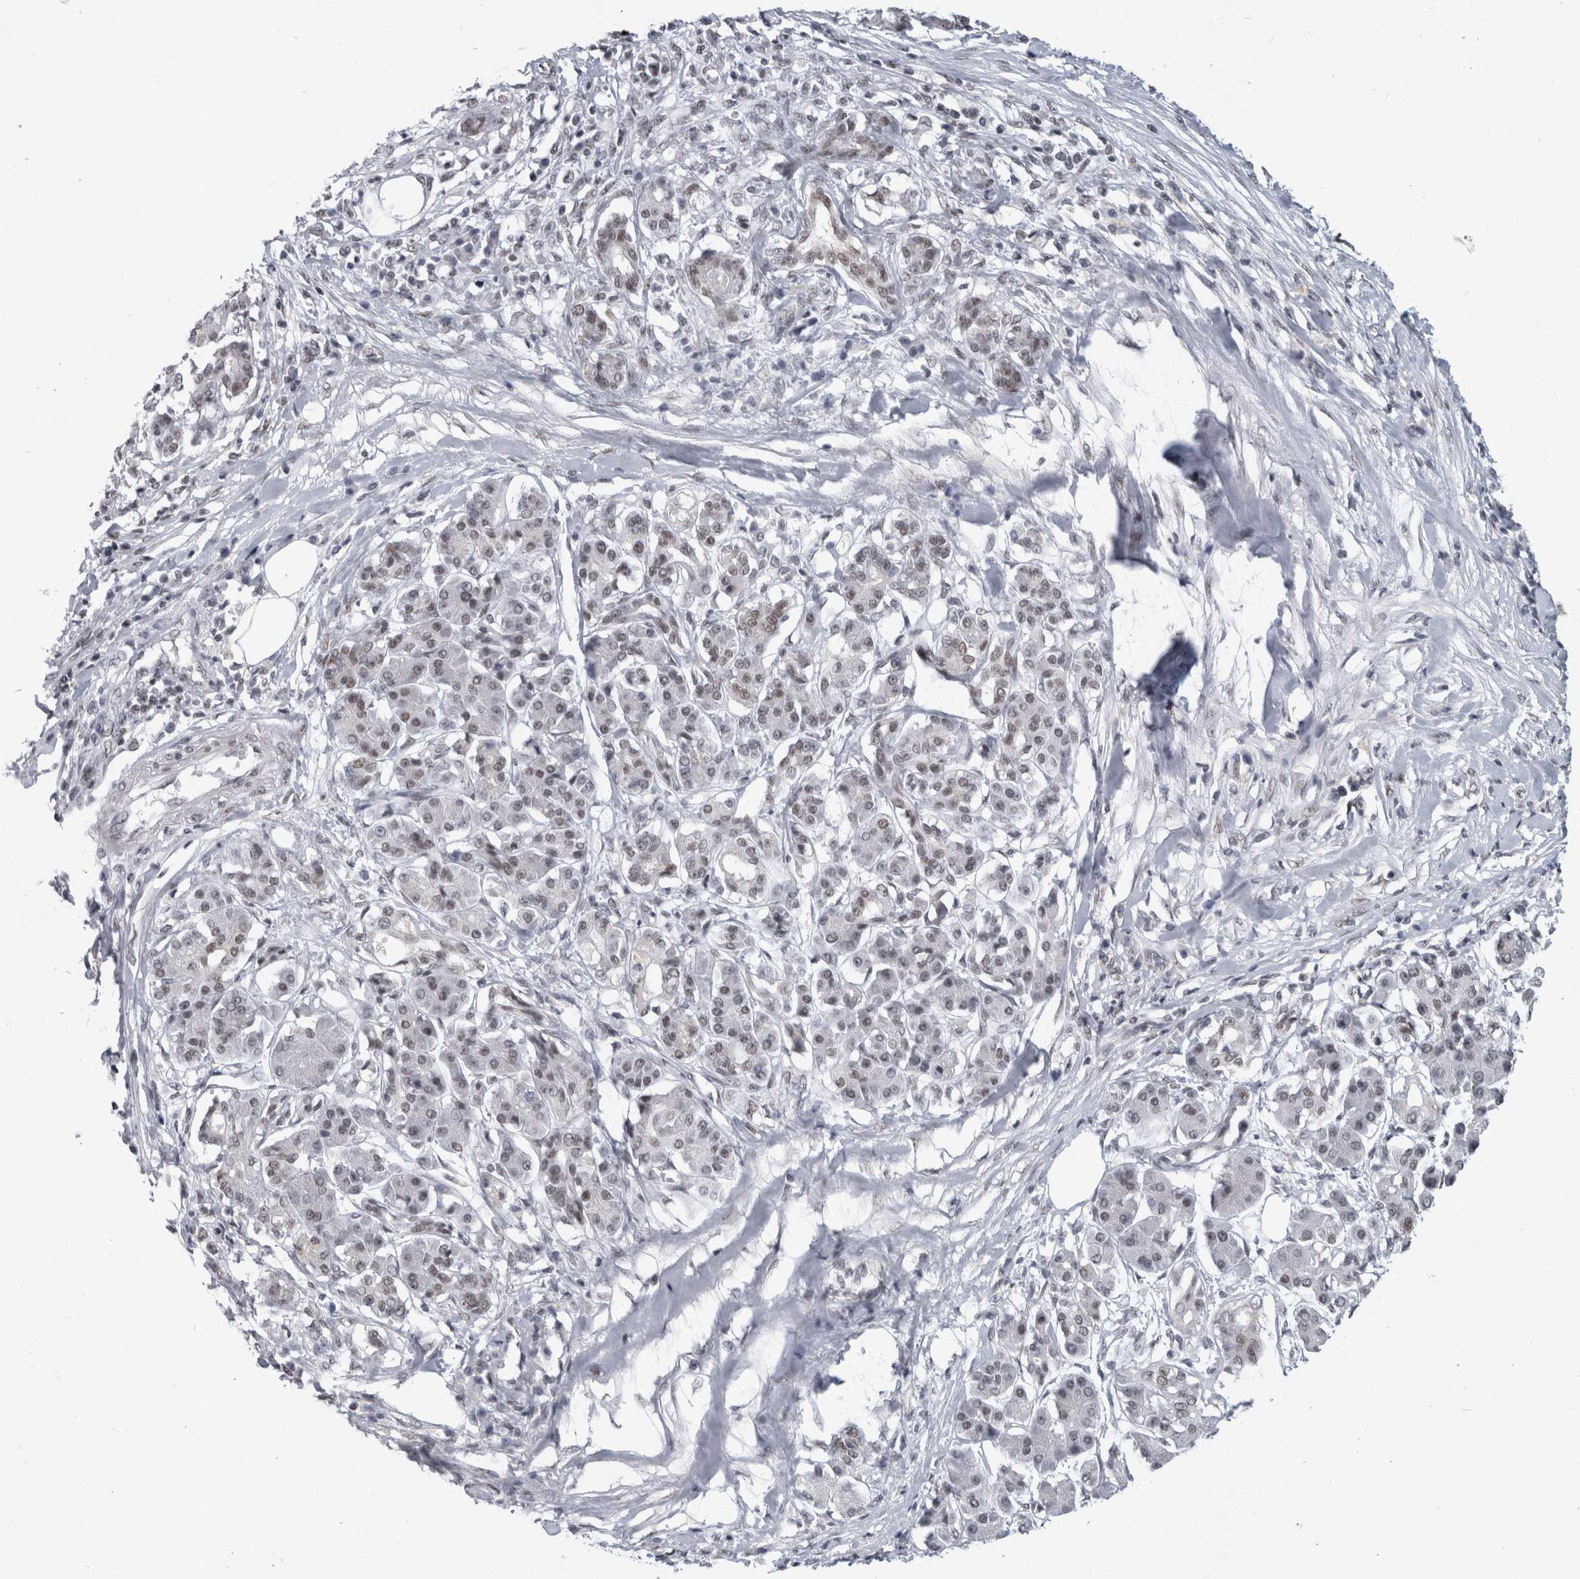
{"staining": {"intensity": "moderate", "quantity": "<25%", "location": "nuclear"}, "tissue": "pancreatic cancer", "cell_type": "Tumor cells", "image_type": "cancer", "snomed": [{"axis": "morphology", "description": "Adenocarcinoma, NOS"}, {"axis": "topography", "description": "Pancreas"}], "caption": "Immunohistochemistry (DAB (3,3'-diaminobenzidine)) staining of human pancreatic adenocarcinoma demonstrates moderate nuclear protein expression in about <25% of tumor cells. The staining was performed using DAB, with brown indicating positive protein expression. Nuclei are stained blue with hematoxylin.", "gene": "ARID4B", "patient": {"sex": "female", "age": 56}}